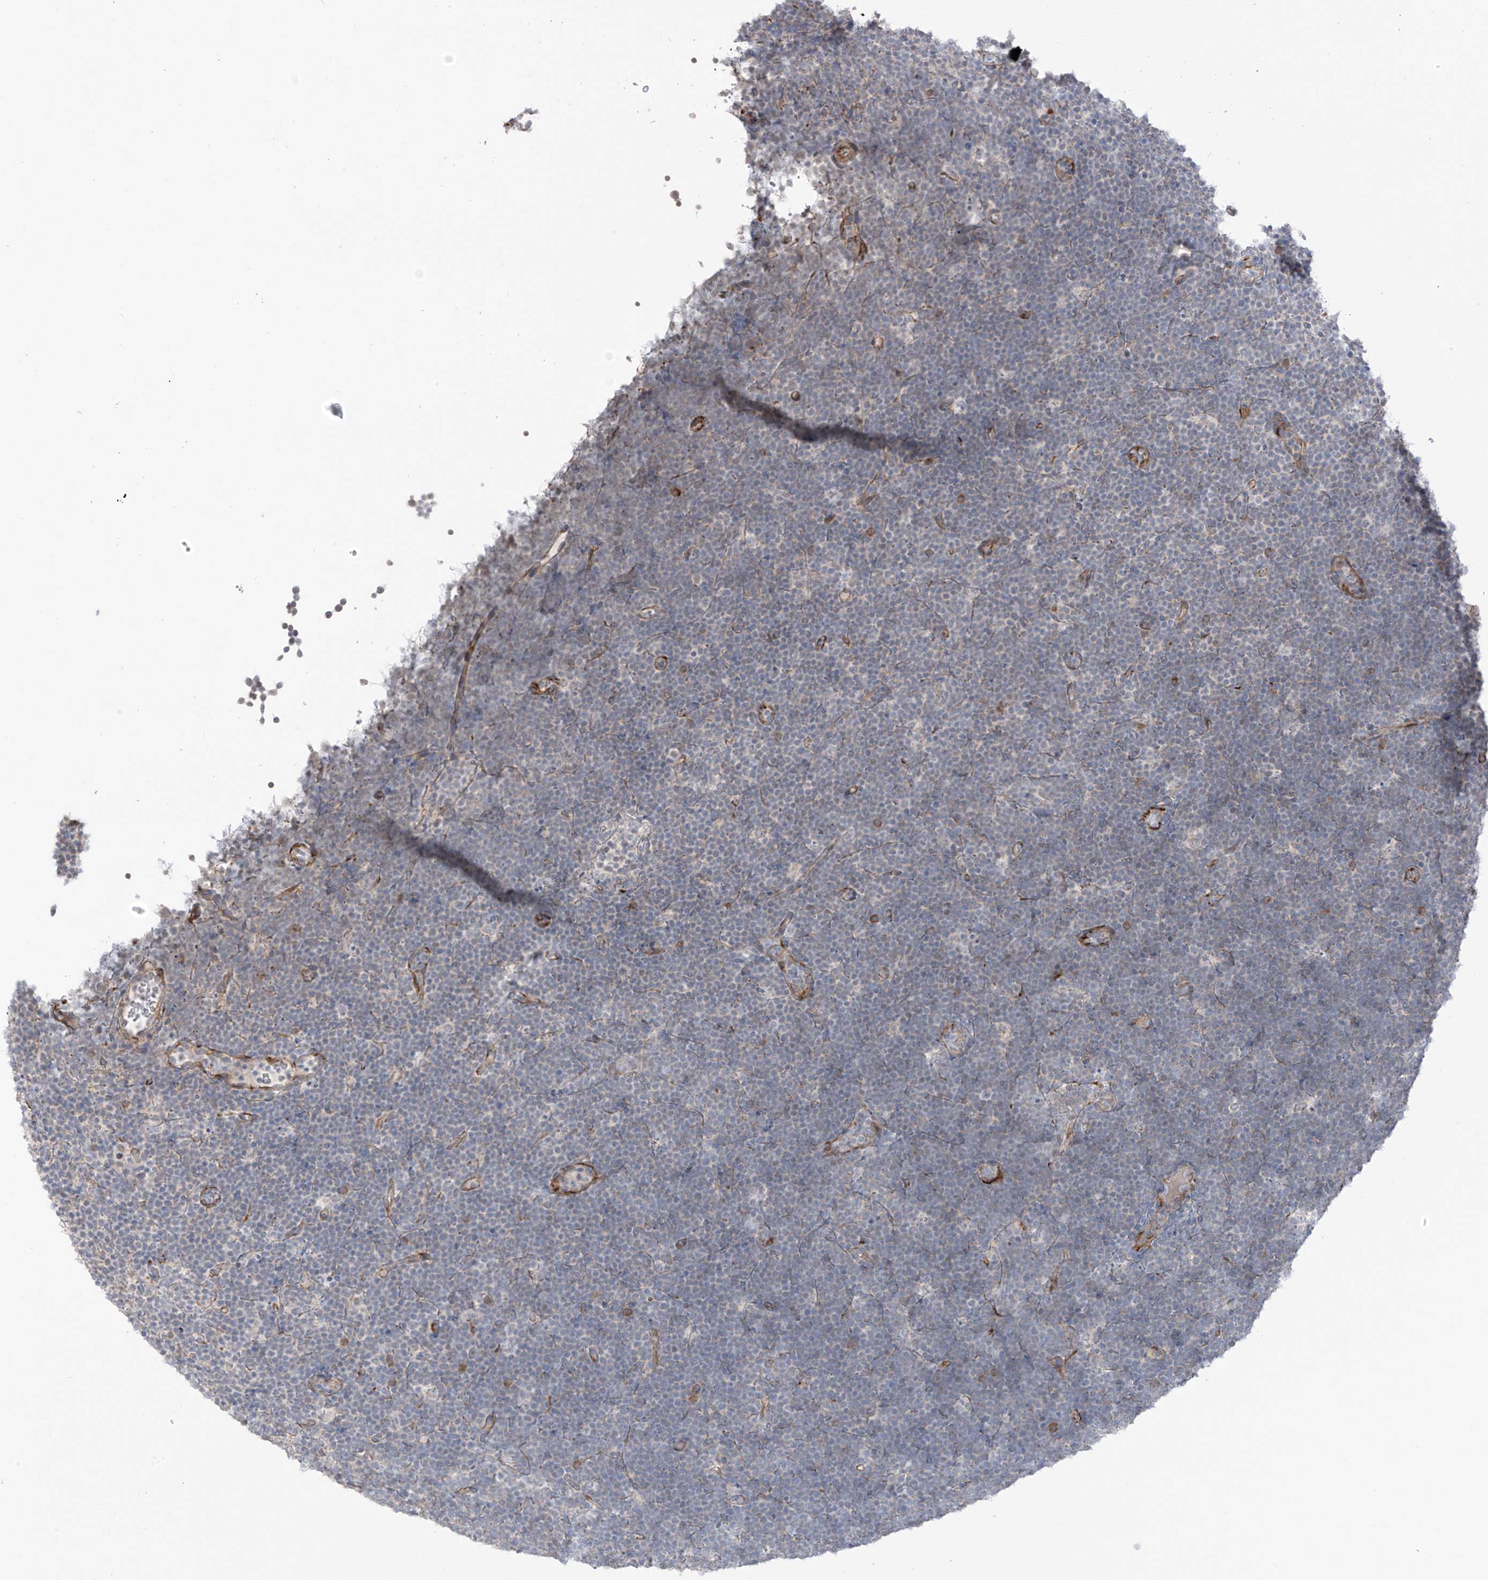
{"staining": {"intensity": "negative", "quantity": "none", "location": "none"}, "tissue": "lymphoma", "cell_type": "Tumor cells", "image_type": "cancer", "snomed": [{"axis": "morphology", "description": "Malignant lymphoma, non-Hodgkin's type, High grade"}, {"axis": "topography", "description": "Lymph node"}], "caption": "IHC histopathology image of neoplastic tissue: human high-grade malignant lymphoma, non-Hodgkin's type stained with DAB (3,3'-diaminobenzidine) reveals no significant protein positivity in tumor cells.", "gene": "HS6ST2", "patient": {"sex": "male", "age": 13}}